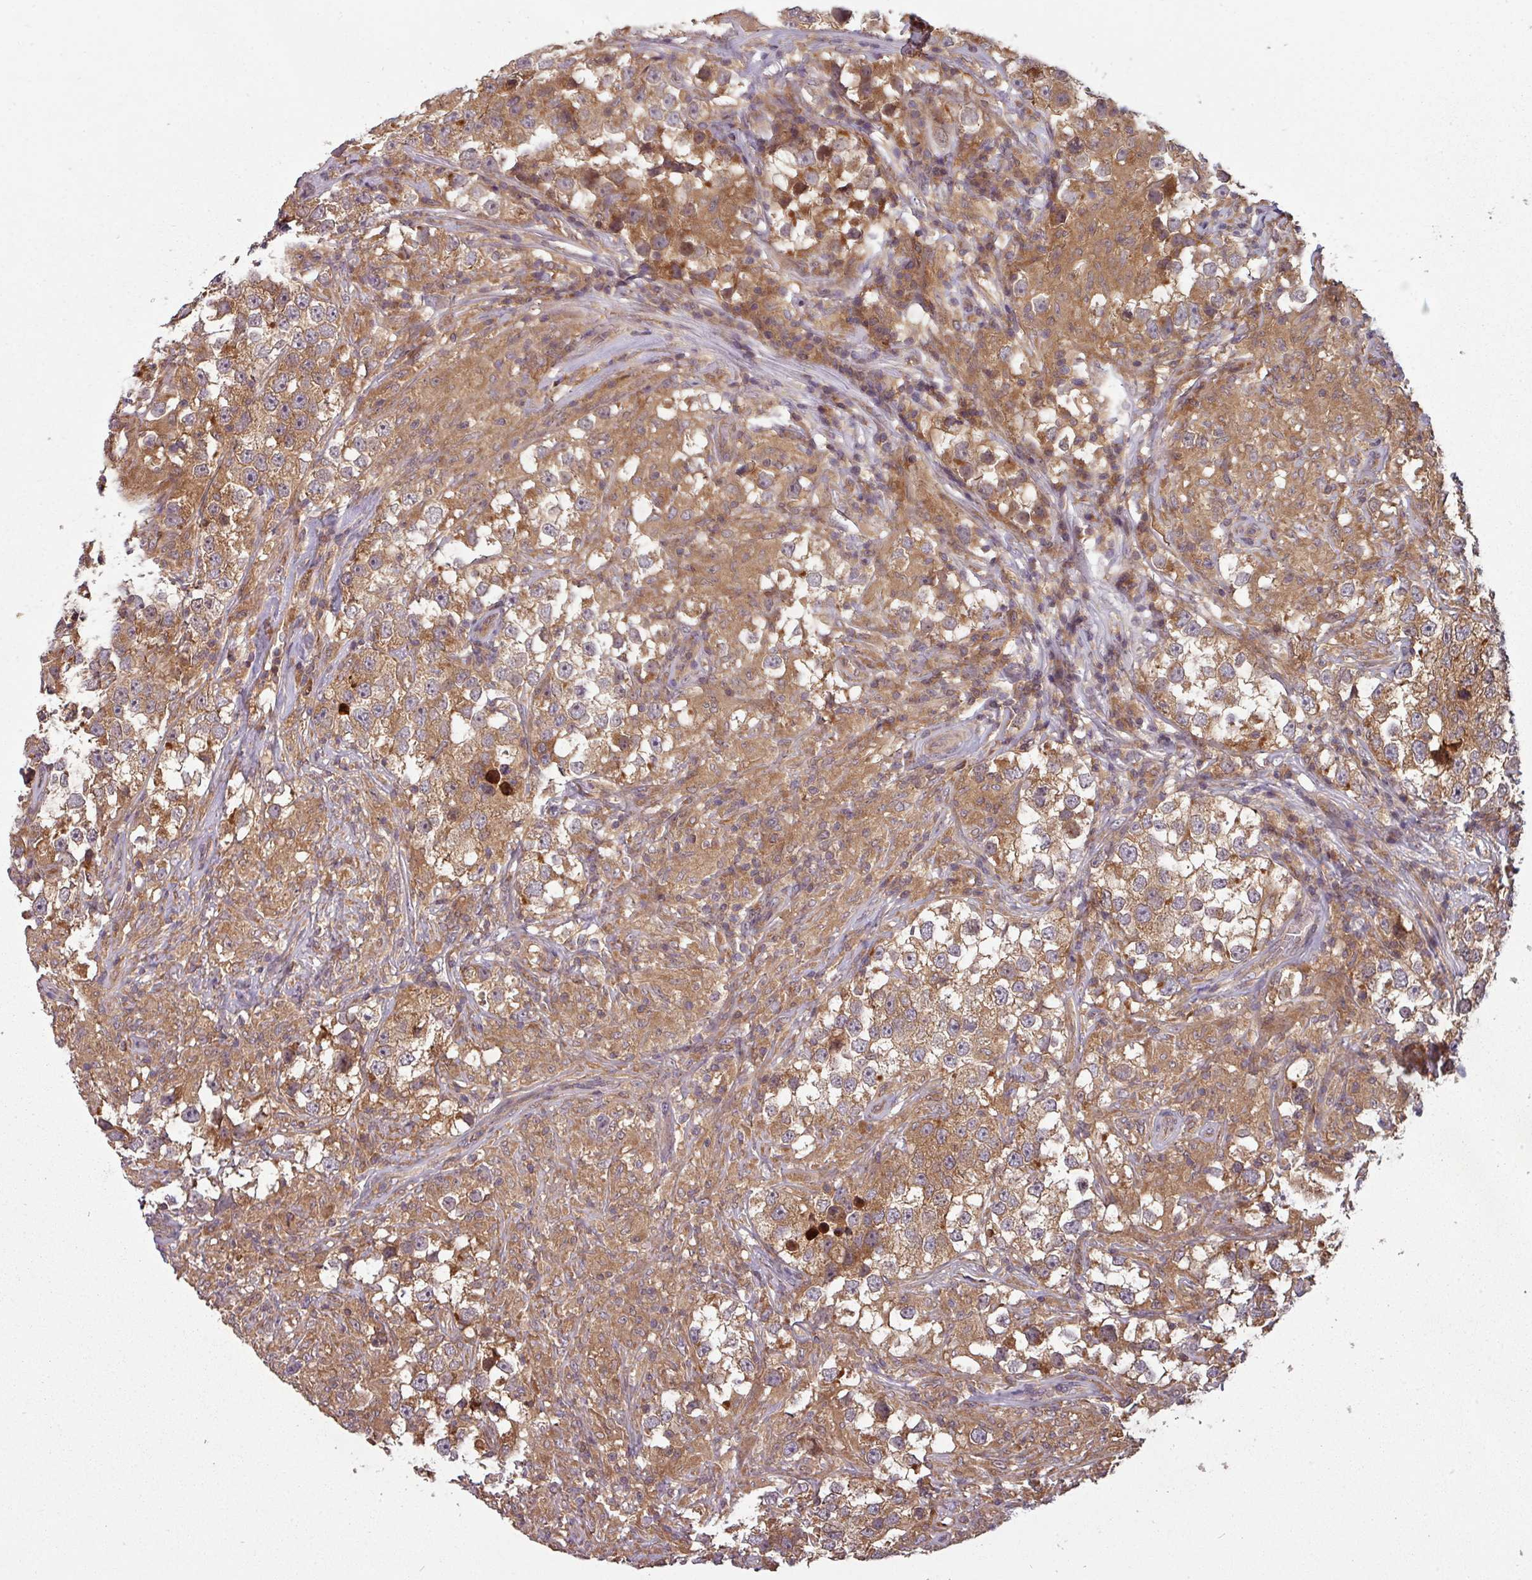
{"staining": {"intensity": "moderate", "quantity": ">75%", "location": "cytoplasmic/membranous"}, "tissue": "testis cancer", "cell_type": "Tumor cells", "image_type": "cancer", "snomed": [{"axis": "morphology", "description": "Seminoma, NOS"}, {"axis": "topography", "description": "Testis"}], "caption": "Testis cancer stained for a protein displays moderate cytoplasmic/membranous positivity in tumor cells. (brown staining indicates protein expression, while blue staining denotes nuclei).", "gene": "GSKIP", "patient": {"sex": "male", "age": 46}}